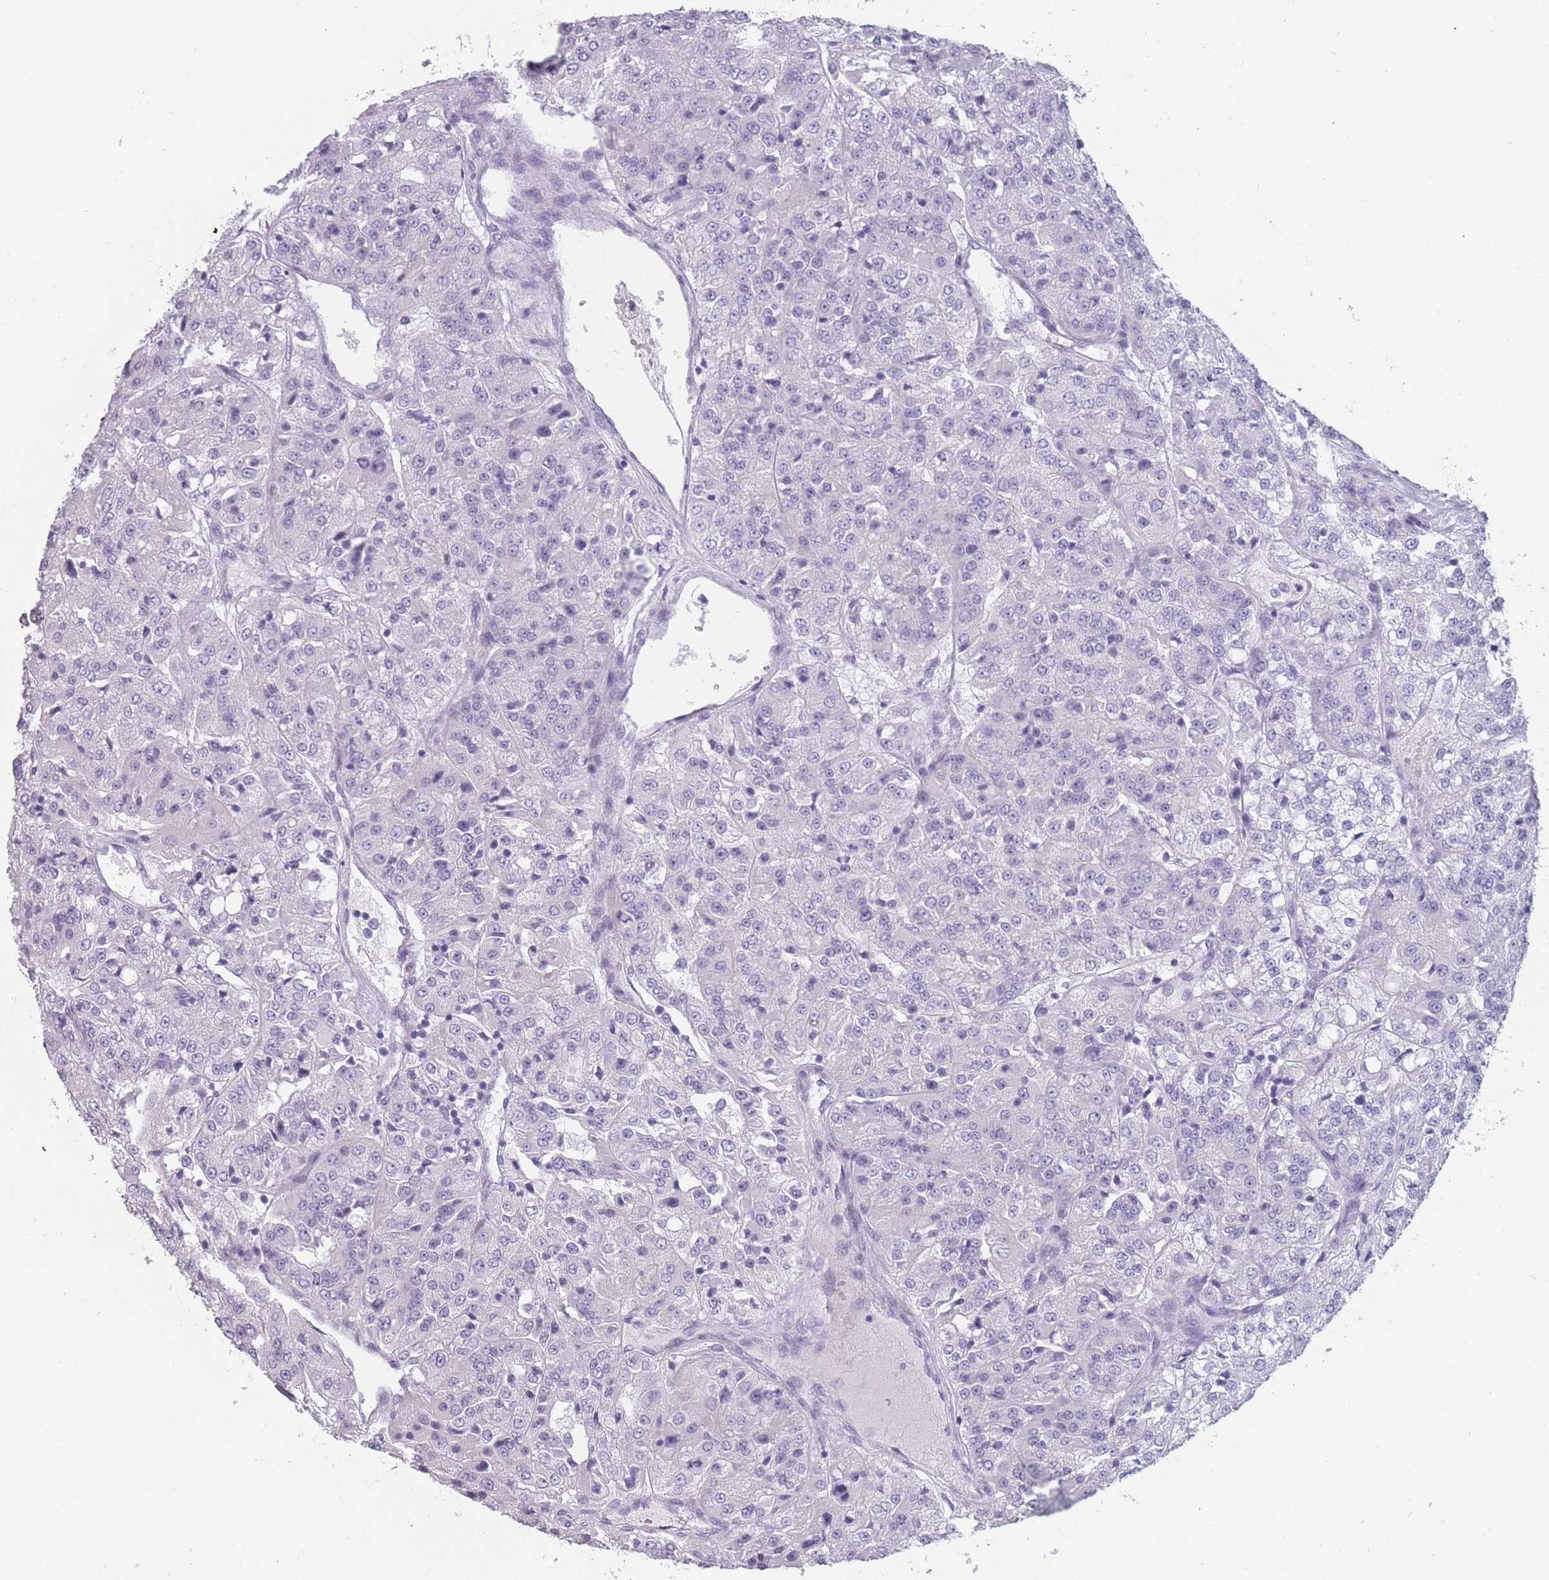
{"staining": {"intensity": "negative", "quantity": "none", "location": "none"}, "tissue": "renal cancer", "cell_type": "Tumor cells", "image_type": "cancer", "snomed": [{"axis": "morphology", "description": "Adenocarcinoma, NOS"}, {"axis": "topography", "description": "Kidney"}], "caption": "High power microscopy histopathology image of an IHC image of renal adenocarcinoma, revealing no significant expression in tumor cells. Nuclei are stained in blue.", "gene": "PPFIA3", "patient": {"sex": "female", "age": 63}}